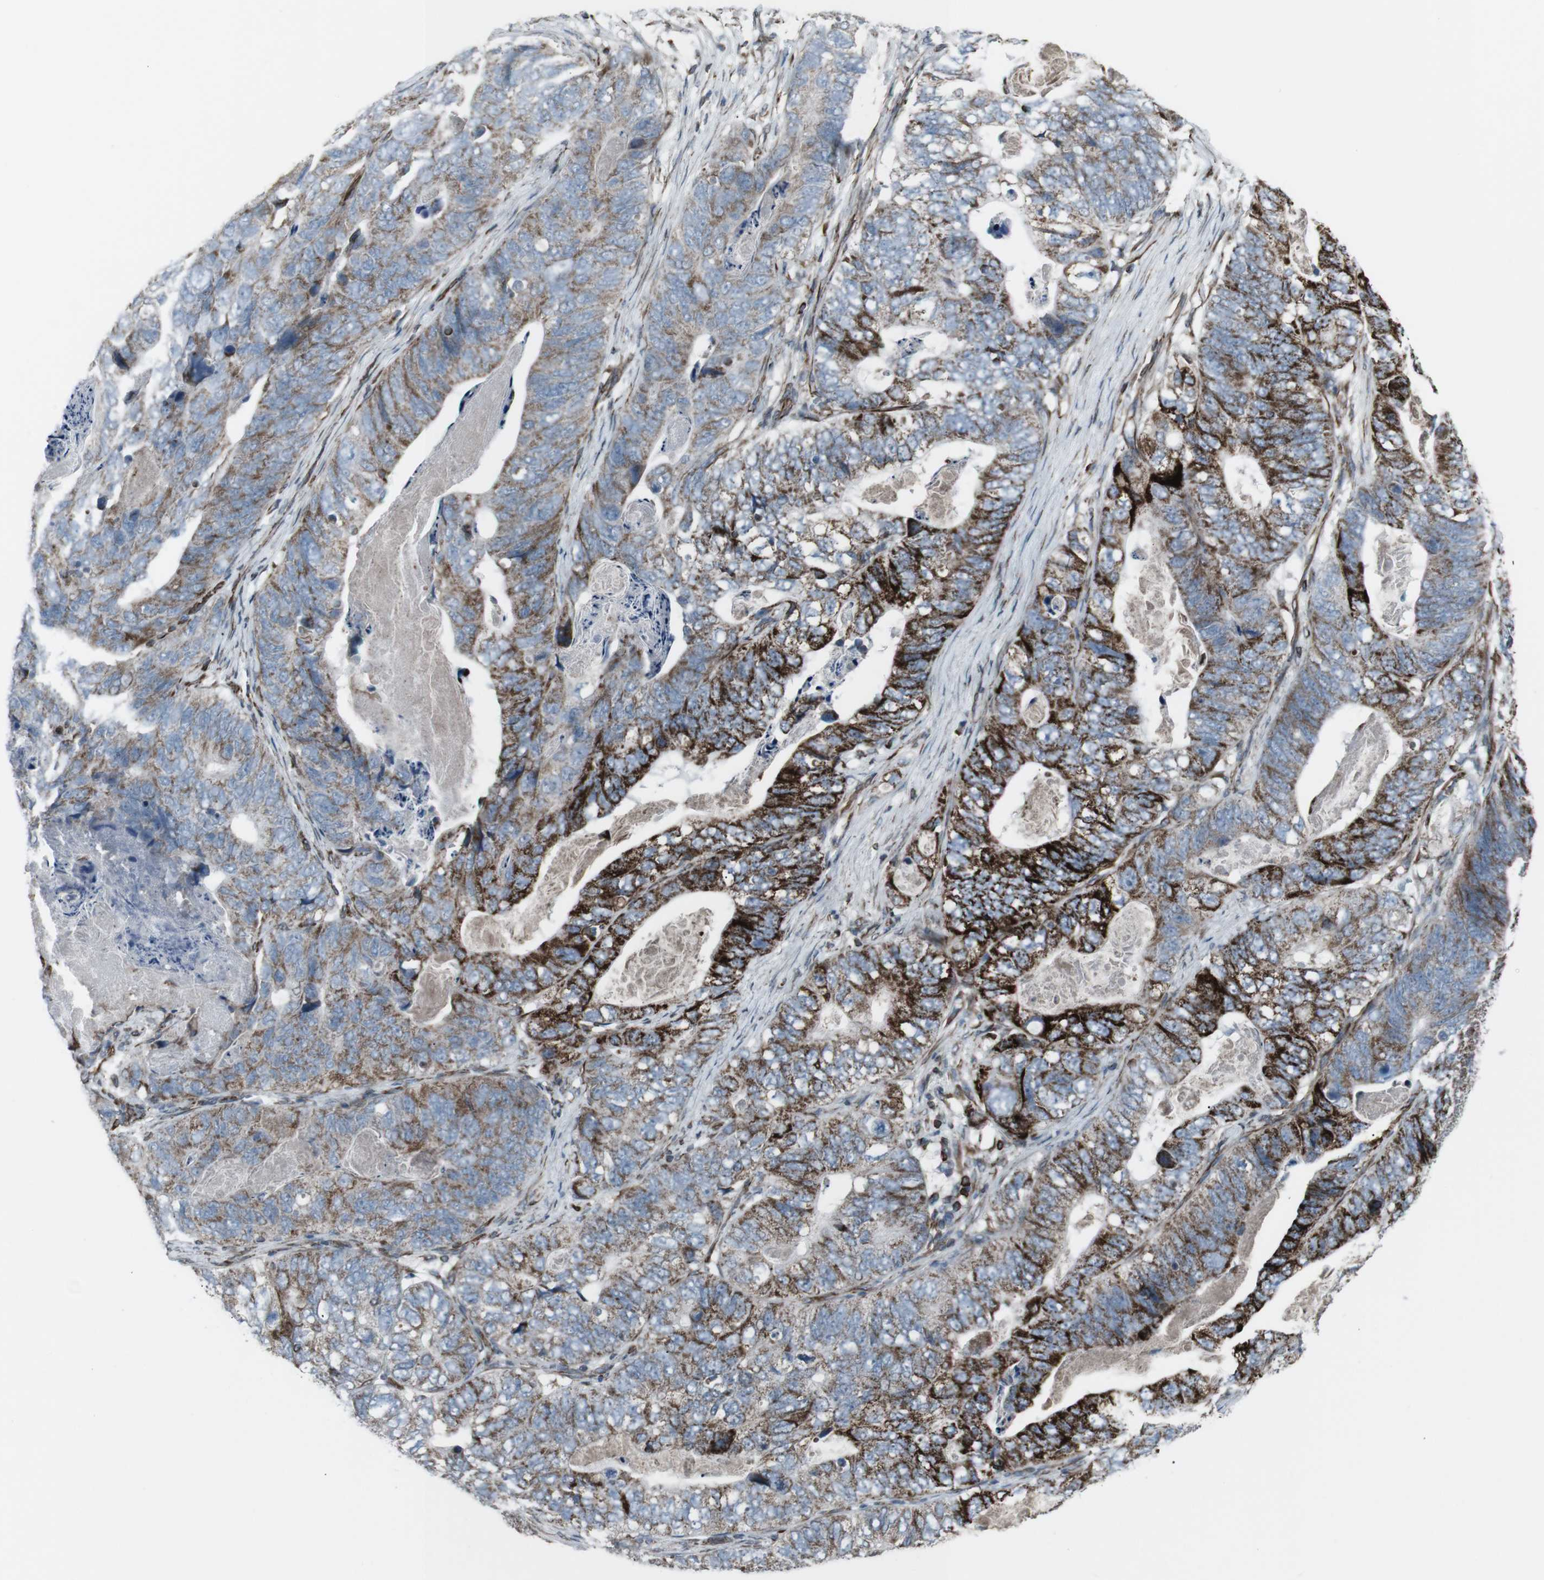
{"staining": {"intensity": "strong", "quantity": "25%-75%", "location": "cytoplasmic/membranous"}, "tissue": "stomach cancer", "cell_type": "Tumor cells", "image_type": "cancer", "snomed": [{"axis": "morphology", "description": "Adenocarcinoma, NOS"}, {"axis": "topography", "description": "Stomach"}], "caption": "A high-resolution image shows immunohistochemistry staining of adenocarcinoma (stomach), which displays strong cytoplasmic/membranous positivity in about 25%-75% of tumor cells.", "gene": "TMEM141", "patient": {"sex": "female", "age": 89}}